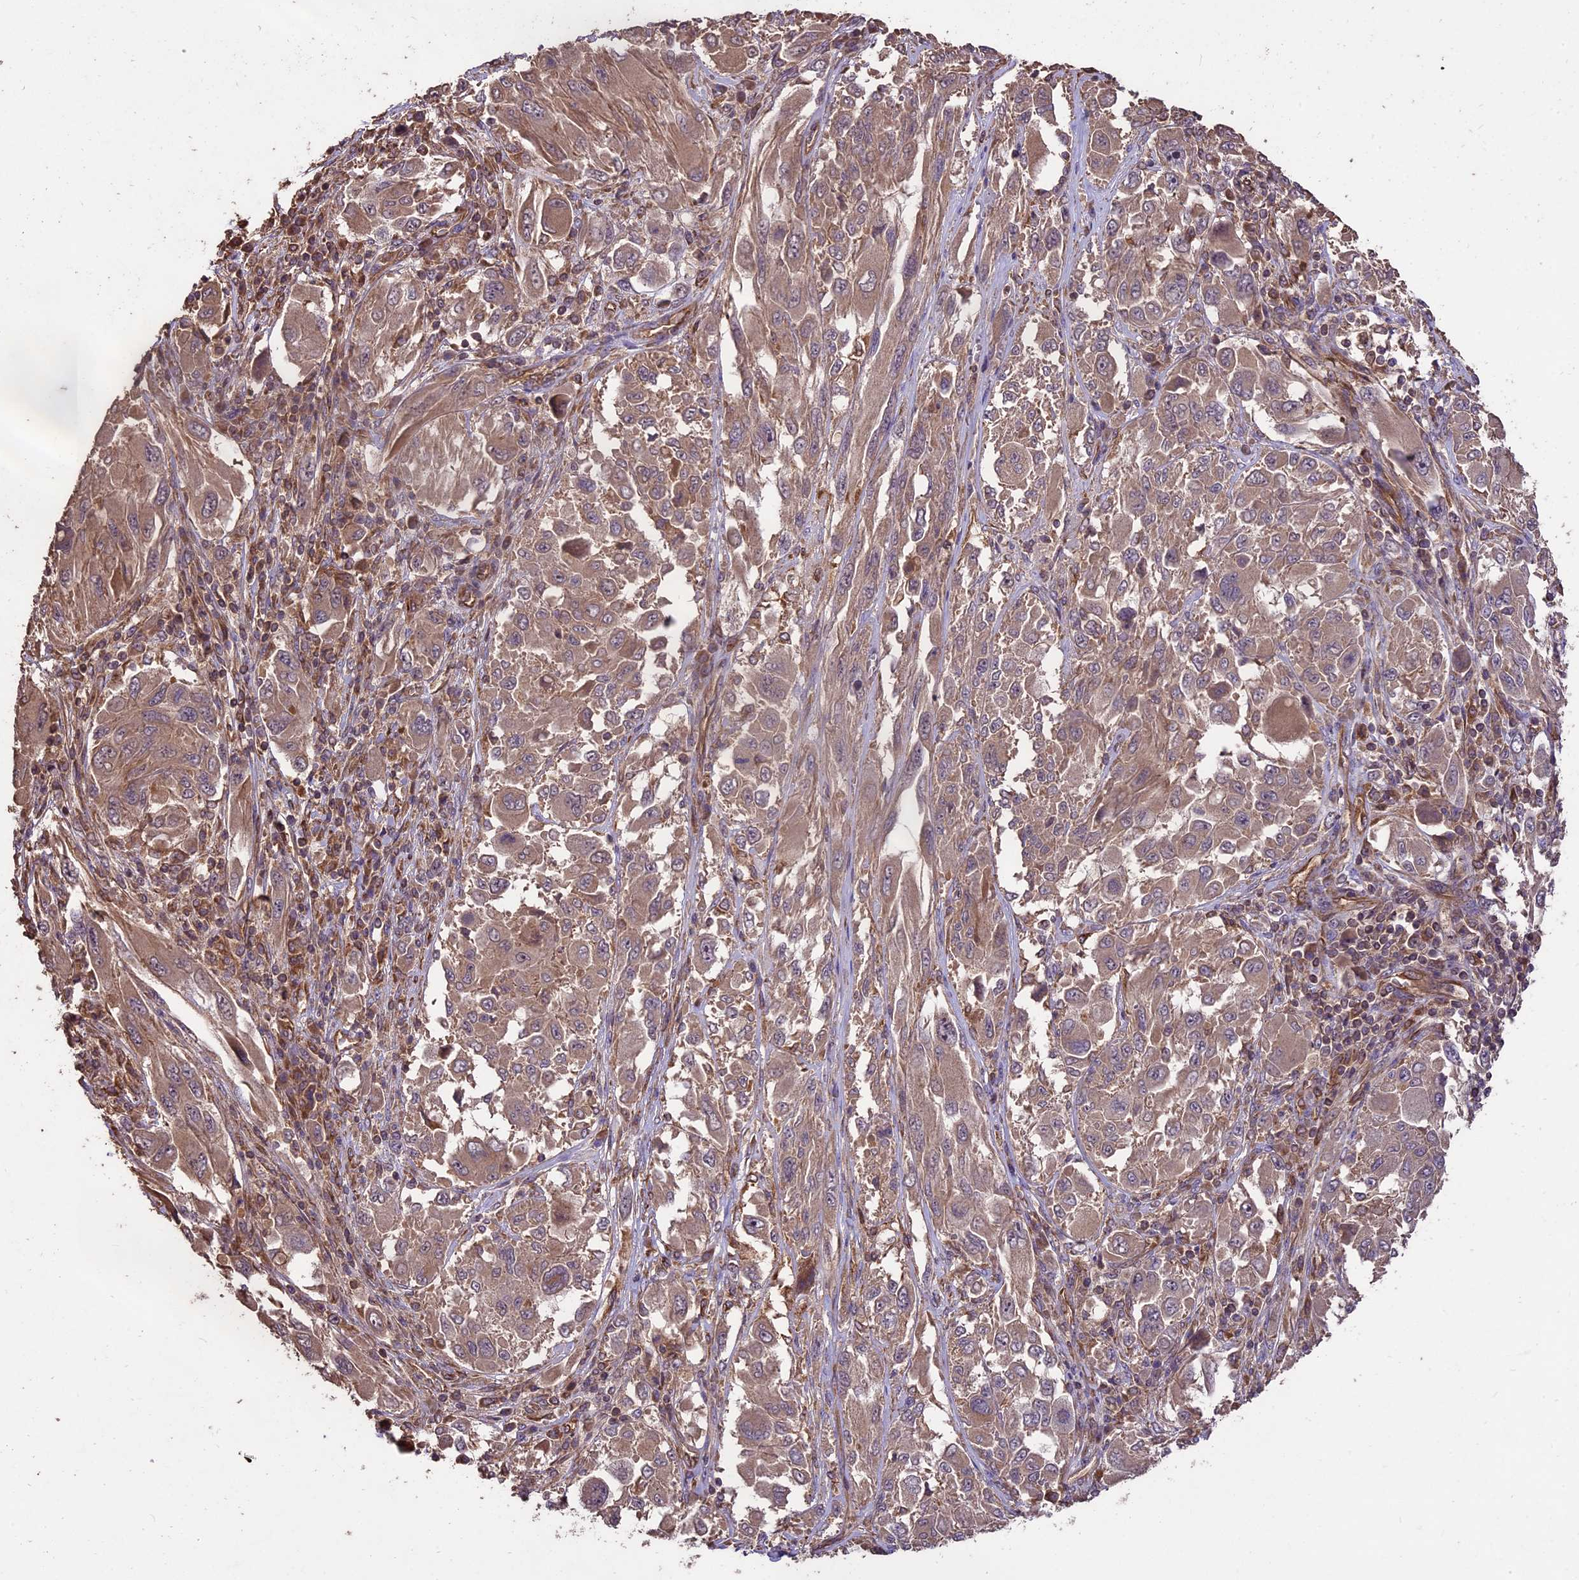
{"staining": {"intensity": "weak", "quantity": ">75%", "location": "cytoplasmic/membranous"}, "tissue": "melanoma", "cell_type": "Tumor cells", "image_type": "cancer", "snomed": [{"axis": "morphology", "description": "Malignant melanoma, NOS"}, {"axis": "topography", "description": "Skin"}], "caption": "An IHC micrograph of neoplastic tissue is shown. Protein staining in brown shows weak cytoplasmic/membranous positivity in malignant melanoma within tumor cells. (IHC, brightfield microscopy, high magnification).", "gene": "TTLL10", "patient": {"sex": "female", "age": 91}}